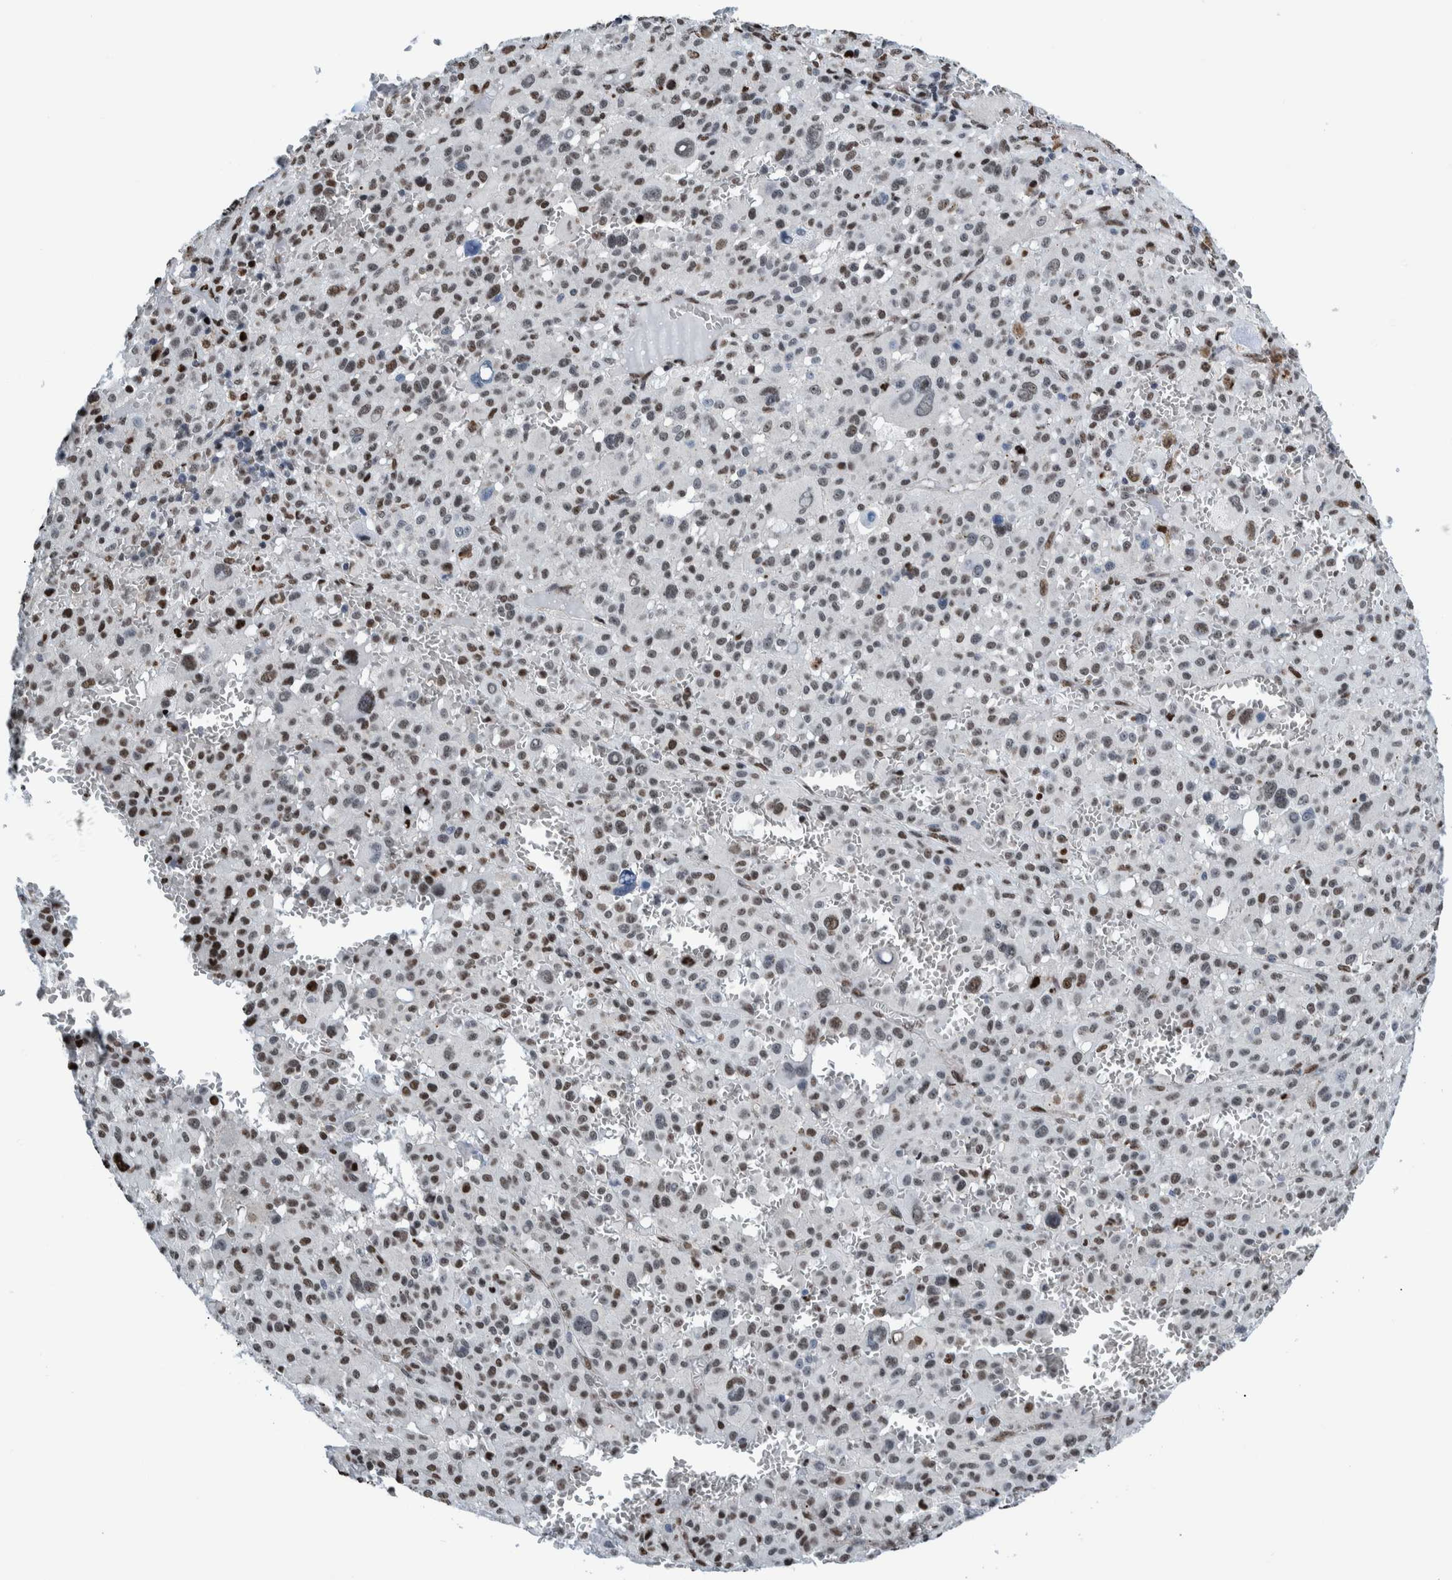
{"staining": {"intensity": "moderate", "quantity": "25%-75%", "location": "nuclear"}, "tissue": "melanoma", "cell_type": "Tumor cells", "image_type": "cancer", "snomed": [{"axis": "morphology", "description": "Malignant melanoma, Metastatic site"}, {"axis": "topography", "description": "Skin"}], "caption": "Immunohistochemistry (IHC) micrograph of neoplastic tissue: human malignant melanoma (metastatic site) stained using immunohistochemistry (IHC) exhibits medium levels of moderate protein expression localized specifically in the nuclear of tumor cells, appearing as a nuclear brown color.", "gene": "HEATR9", "patient": {"sex": "female", "age": 74}}